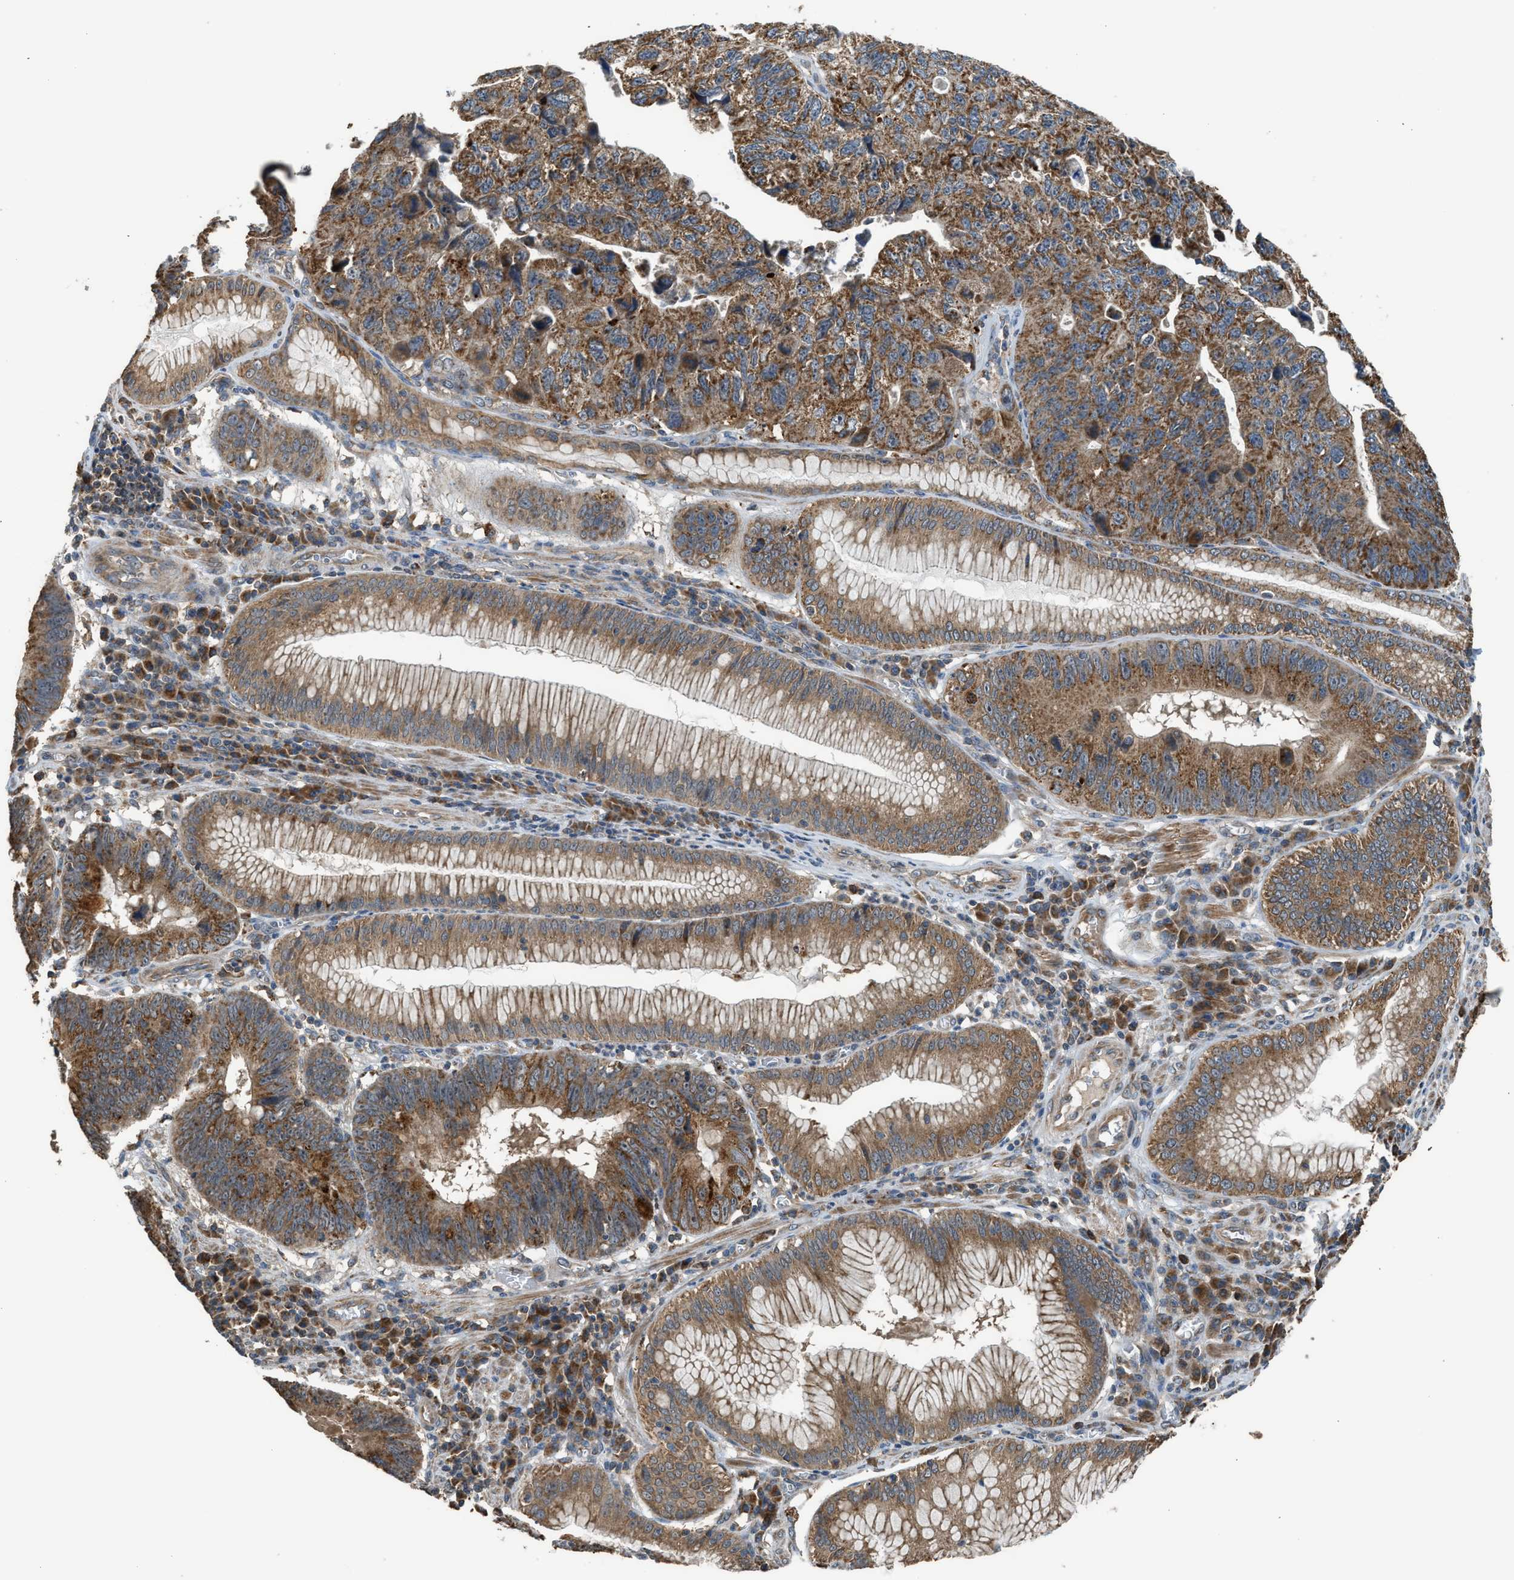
{"staining": {"intensity": "strong", "quantity": ">75%", "location": "cytoplasmic/membranous"}, "tissue": "stomach cancer", "cell_type": "Tumor cells", "image_type": "cancer", "snomed": [{"axis": "morphology", "description": "Adenocarcinoma, NOS"}, {"axis": "topography", "description": "Stomach"}], "caption": "Adenocarcinoma (stomach) stained with a brown dye reveals strong cytoplasmic/membranous positive positivity in about >75% of tumor cells.", "gene": "STARD3", "patient": {"sex": "male", "age": 59}}